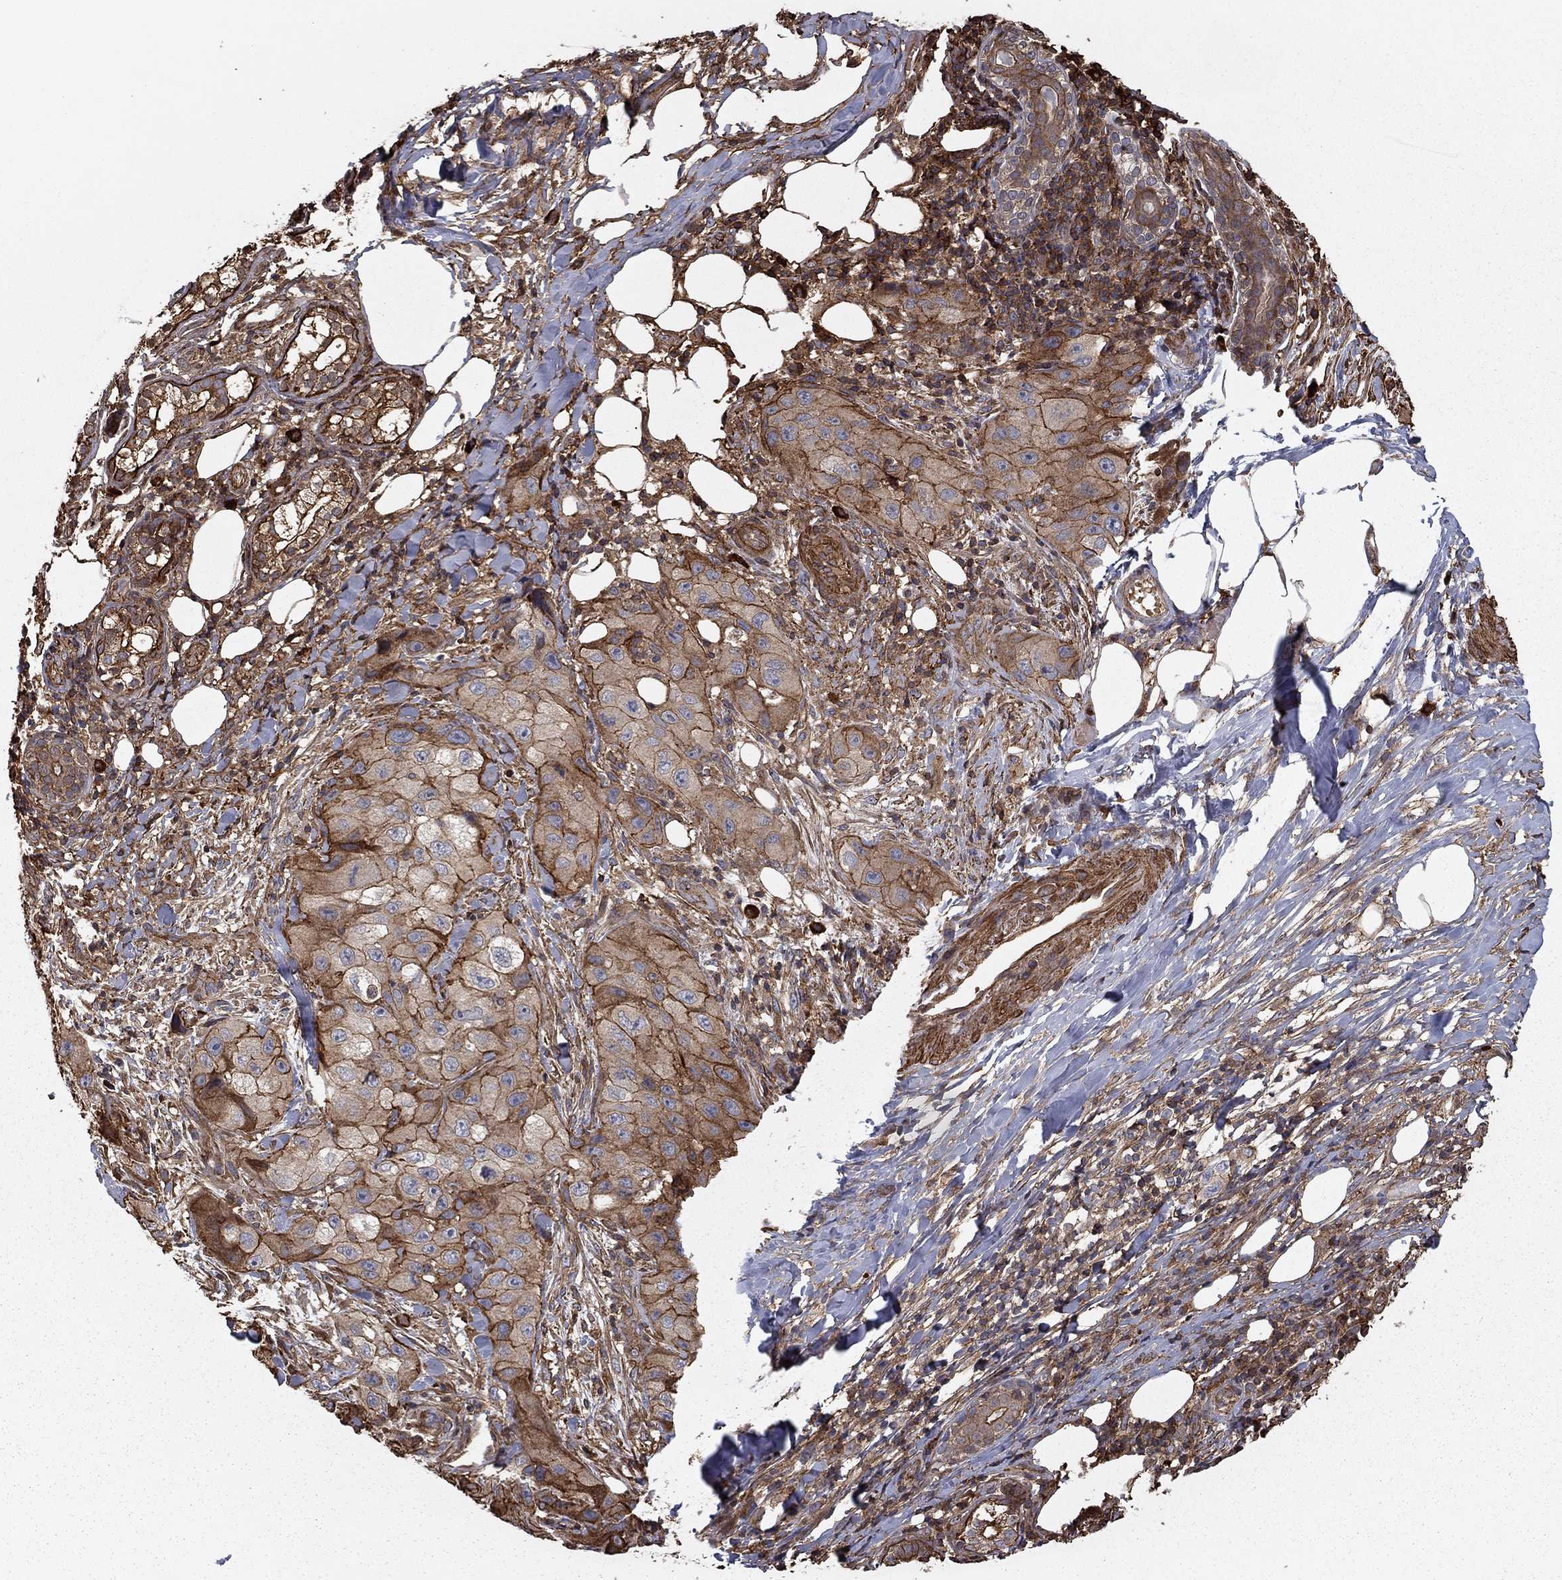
{"staining": {"intensity": "moderate", "quantity": "<25%", "location": "cytoplasmic/membranous"}, "tissue": "skin cancer", "cell_type": "Tumor cells", "image_type": "cancer", "snomed": [{"axis": "morphology", "description": "Squamous cell carcinoma, NOS"}, {"axis": "topography", "description": "Skin"}, {"axis": "topography", "description": "Subcutis"}], "caption": "Skin cancer (squamous cell carcinoma) stained with a protein marker displays moderate staining in tumor cells.", "gene": "HABP4", "patient": {"sex": "male", "age": 73}}